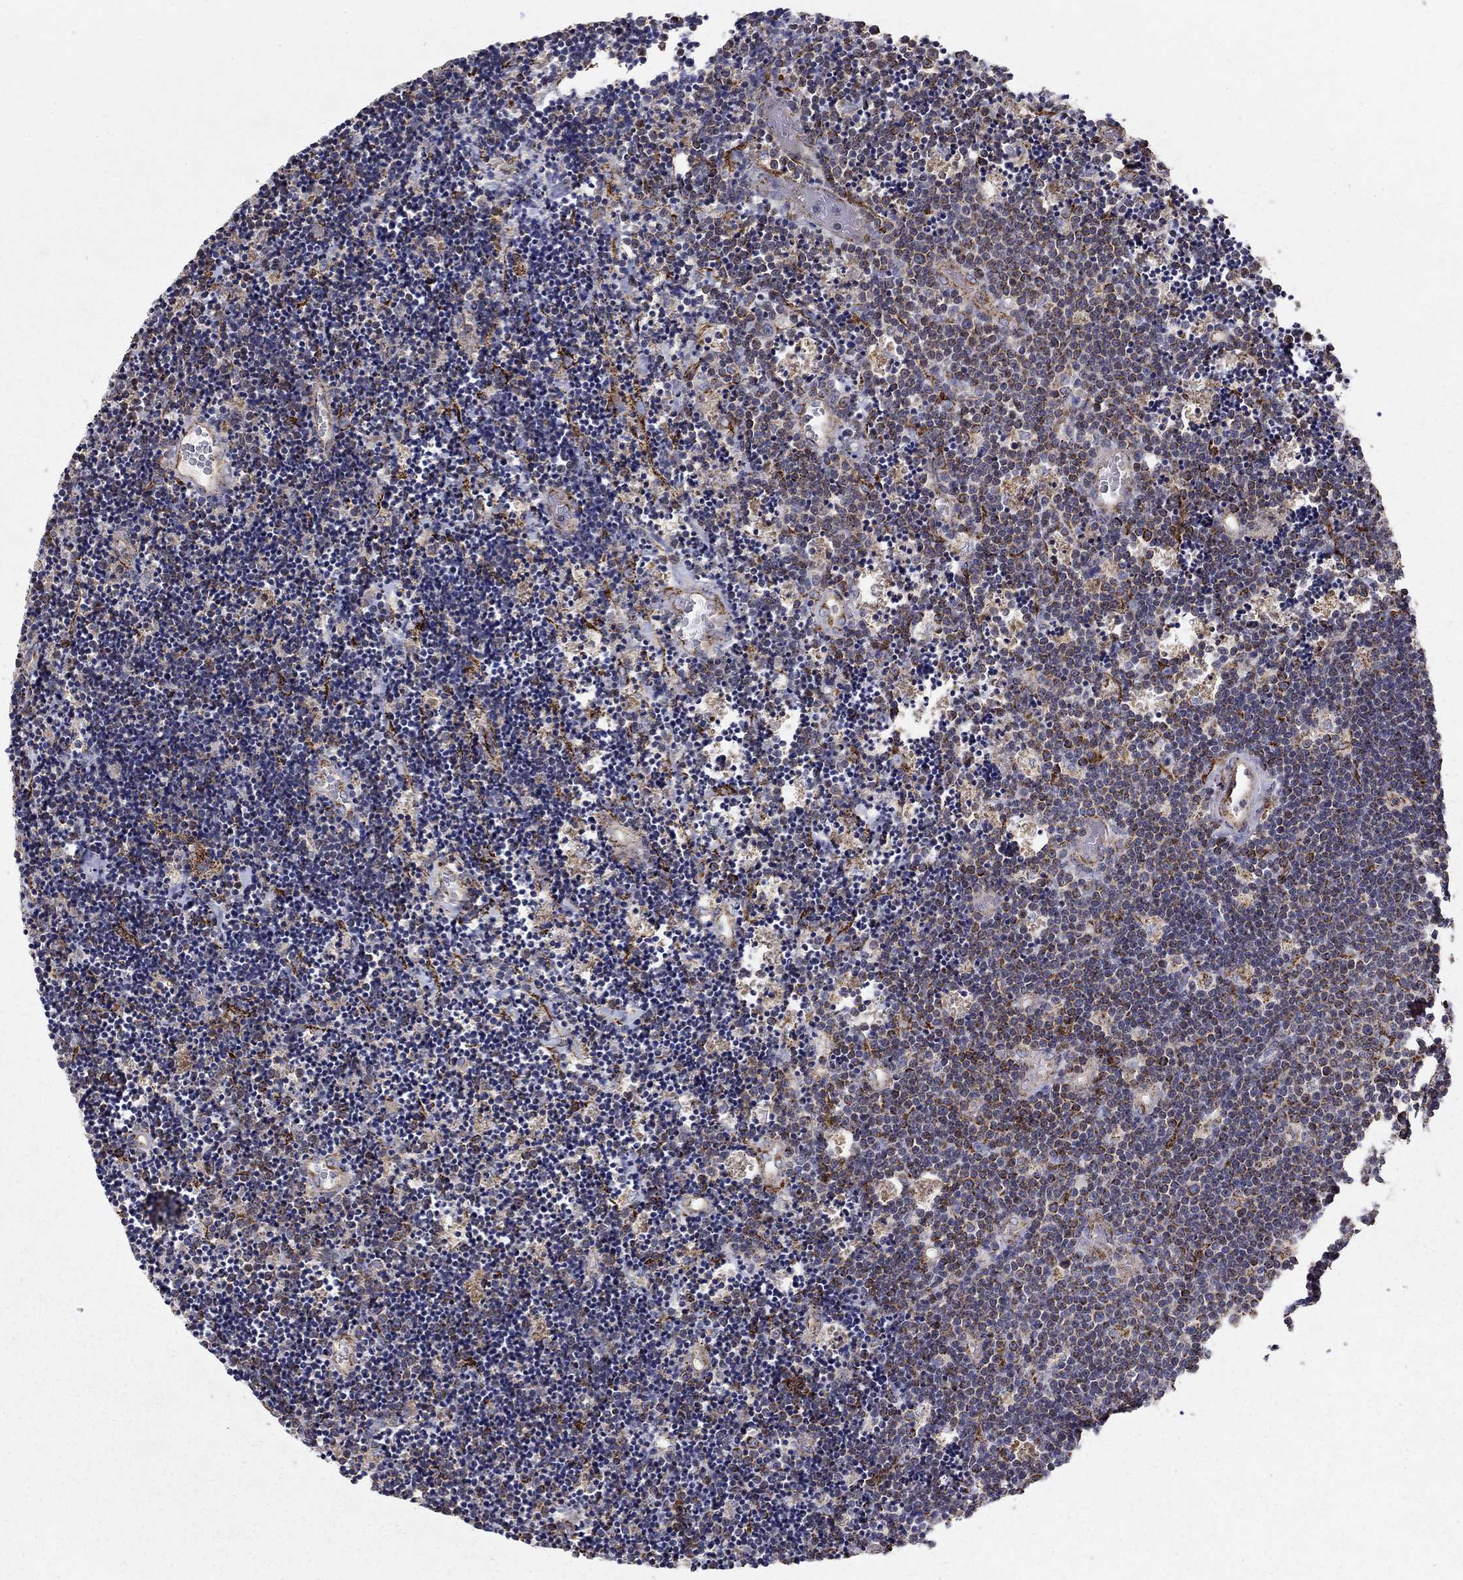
{"staining": {"intensity": "strong", "quantity": "<25%", "location": "cytoplasmic/membranous"}, "tissue": "lymphoma", "cell_type": "Tumor cells", "image_type": "cancer", "snomed": [{"axis": "morphology", "description": "Malignant lymphoma, non-Hodgkin's type, Low grade"}, {"axis": "topography", "description": "Brain"}], "caption": "Lymphoma stained for a protein displays strong cytoplasmic/membranous positivity in tumor cells. (IHC, brightfield microscopy, high magnification).", "gene": "GCSH", "patient": {"sex": "female", "age": 66}}